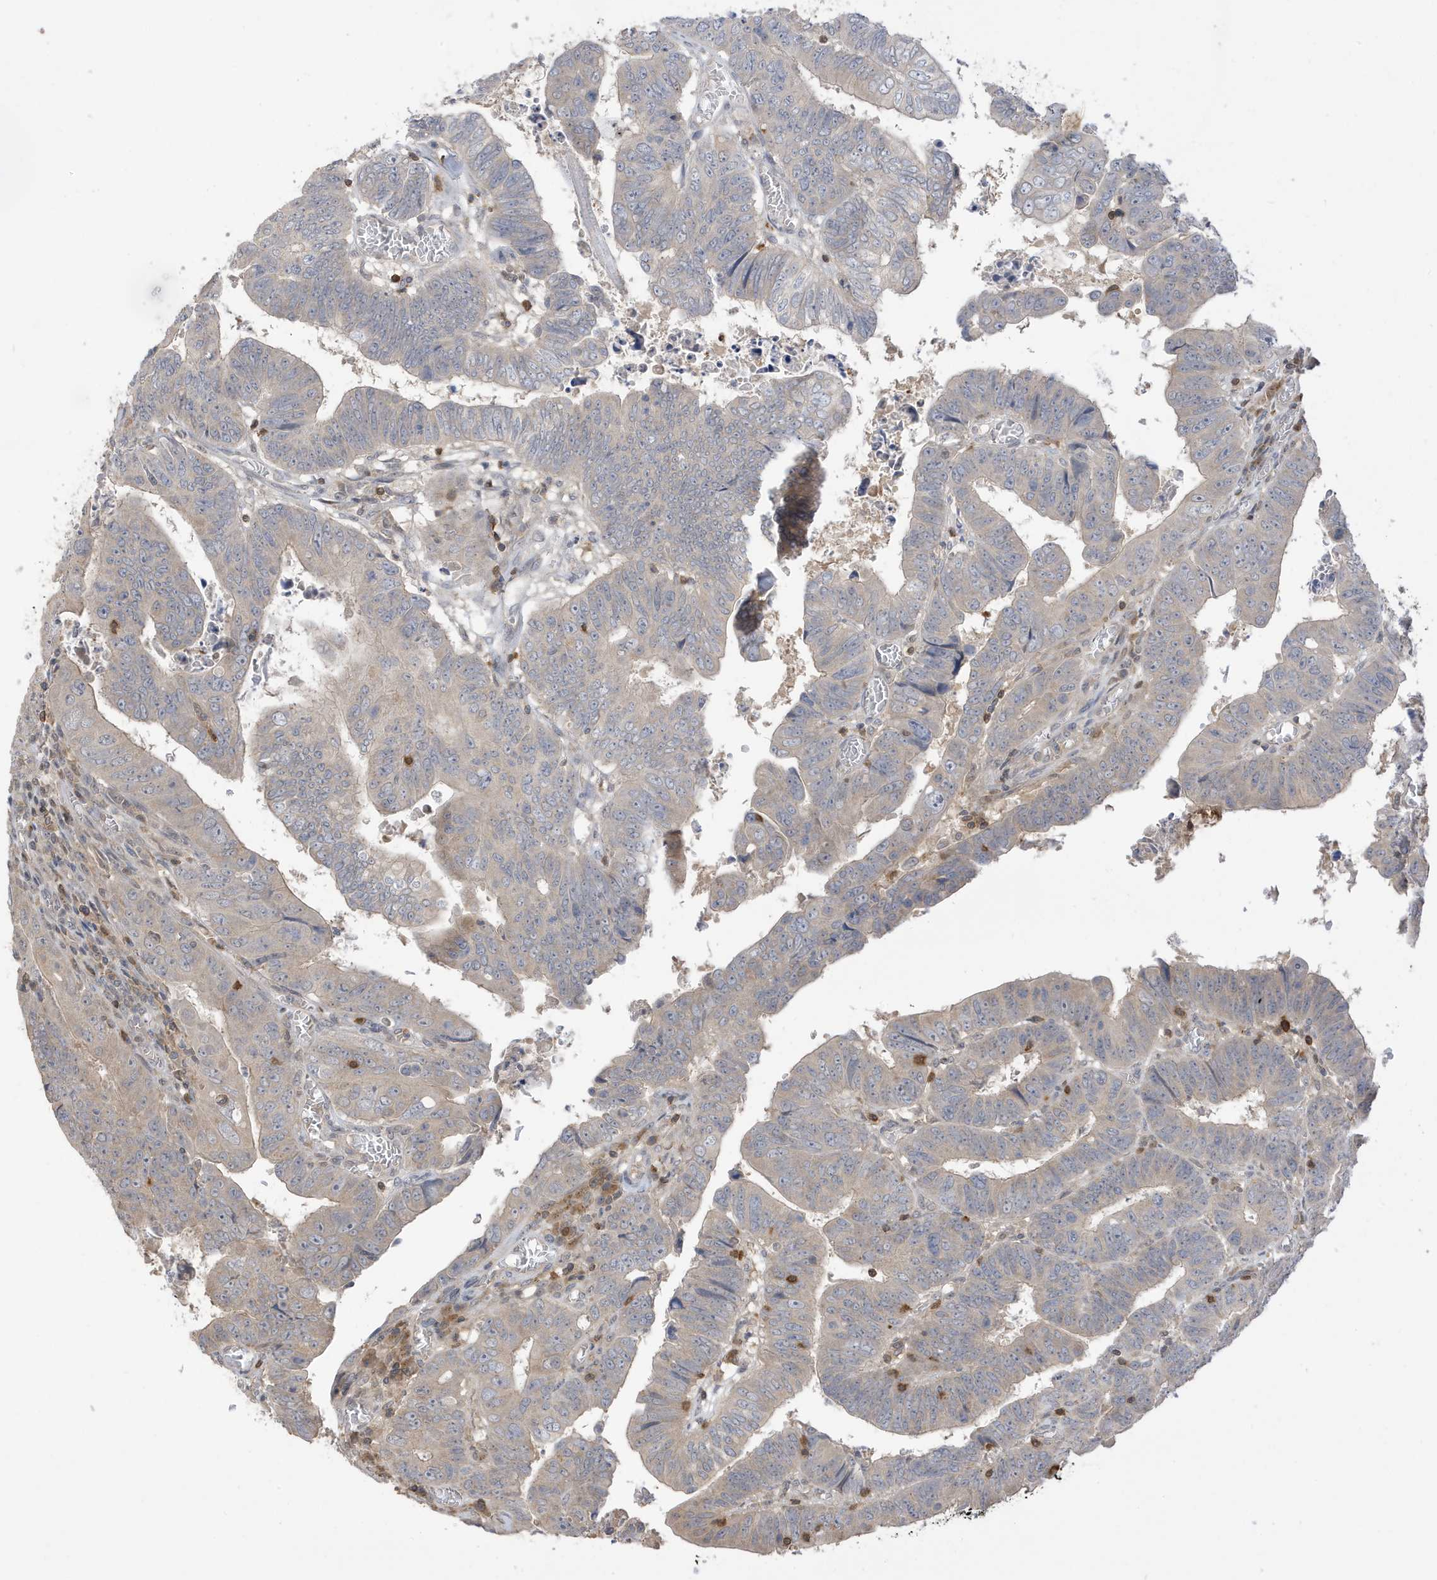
{"staining": {"intensity": "negative", "quantity": "none", "location": "none"}, "tissue": "colorectal cancer", "cell_type": "Tumor cells", "image_type": "cancer", "snomed": [{"axis": "morphology", "description": "Normal tissue, NOS"}, {"axis": "morphology", "description": "Adenocarcinoma, NOS"}, {"axis": "topography", "description": "Rectum"}], "caption": "Immunohistochemistry of colorectal cancer (adenocarcinoma) displays no staining in tumor cells. (DAB (3,3'-diaminobenzidine) IHC, high magnification).", "gene": "TAB3", "patient": {"sex": "female", "age": 65}}